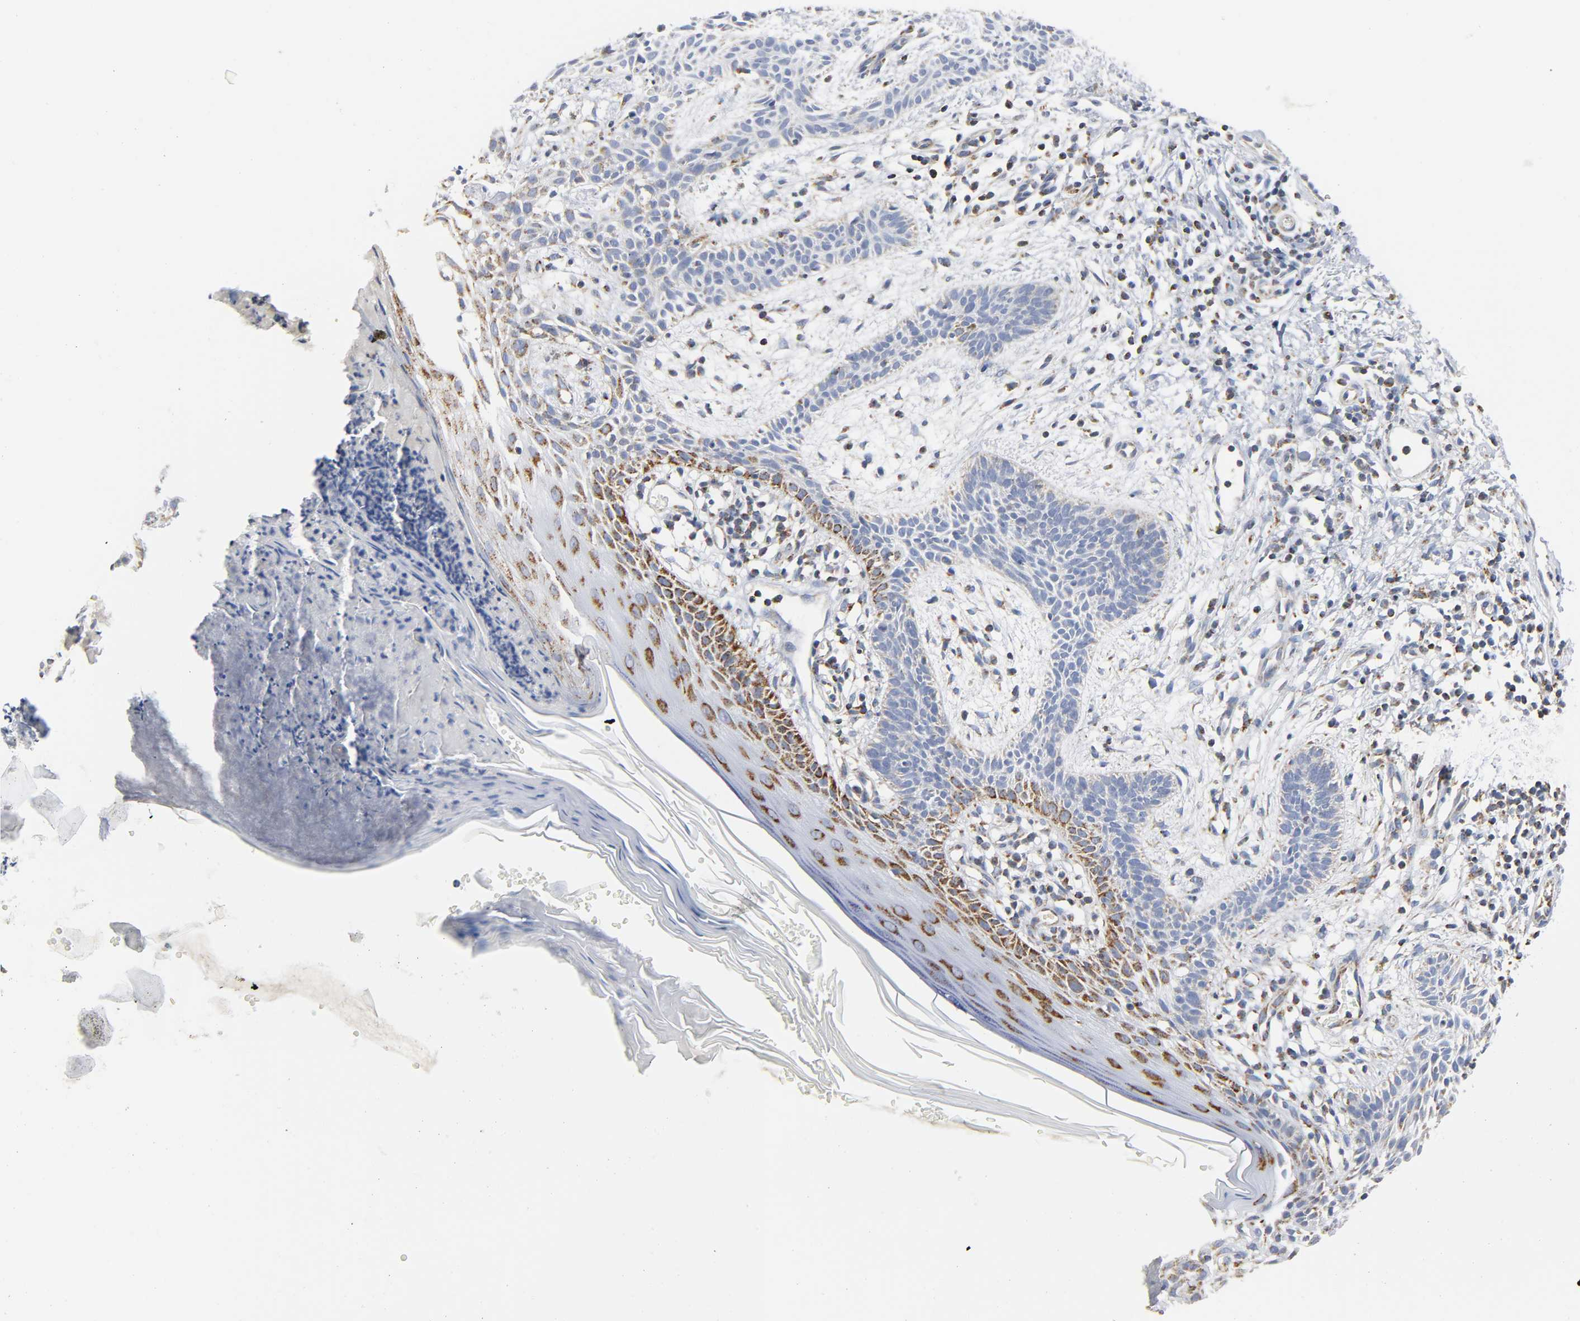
{"staining": {"intensity": "negative", "quantity": "none", "location": "none"}, "tissue": "skin cancer", "cell_type": "Tumor cells", "image_type": "cancer", "snomed": [{"axis": "morphology", "description": "Normal tissue, NOS"}, {"axis": "morphology", "description": "Basal cell carcinoma"}, {"axis": "topography", "description": "Skin"}], "caption": "Image shows no protein positivity in tumor cells of skin cancer tissue. (DAB immunohistochemistry visualized using brightfield microscopy, high magnification).", "gene": "BAK1", "patient": {"sex": "female", "age": 69}}